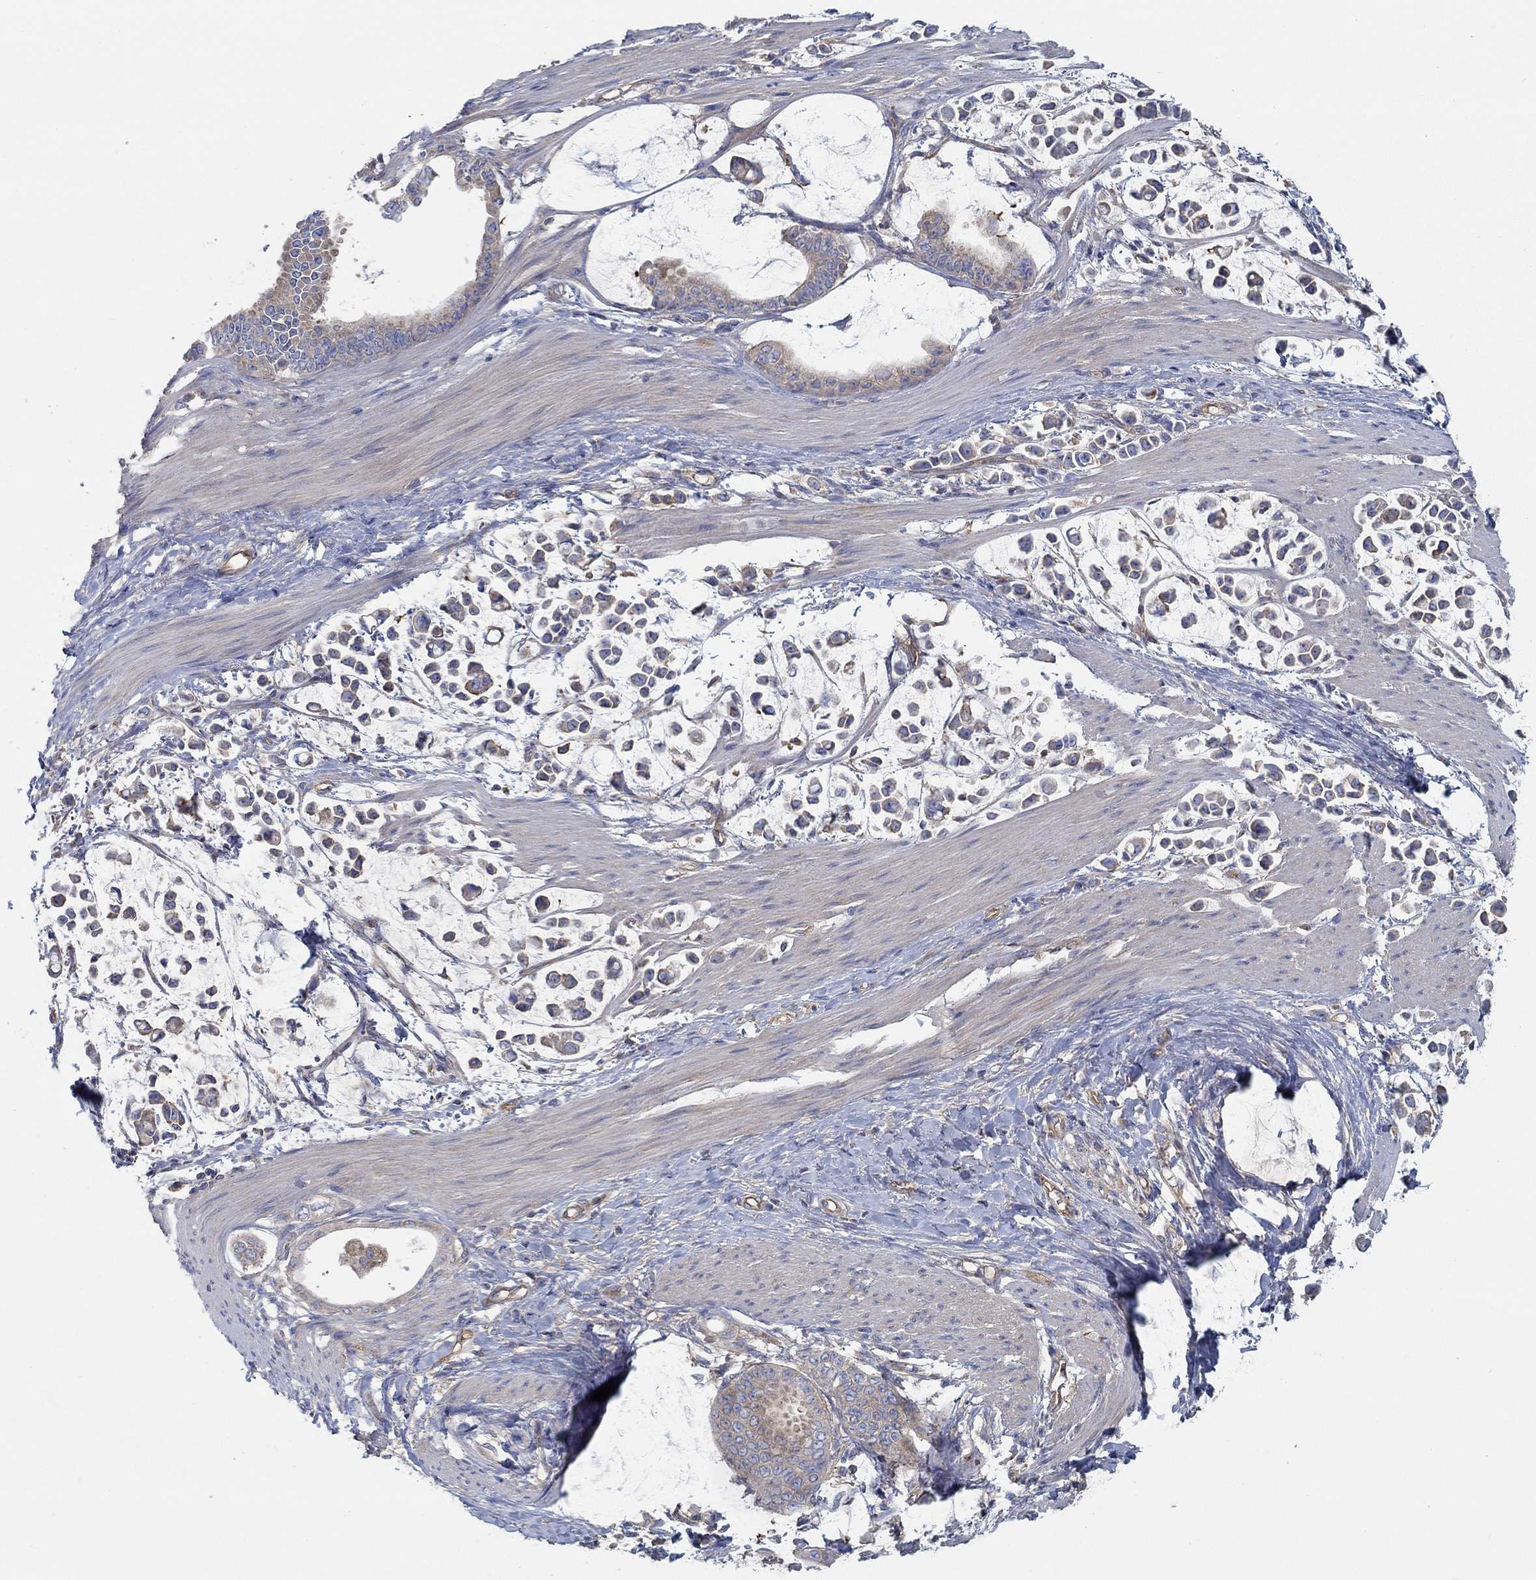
{"staining": {"intensity": "negative", "quantity": "none", "location": "none"}, "tissue": "stomach cancer", "cell_type": "Tumor cells", "image_type": "cancer", "snomed": [{"axis": "morphology", "description": "Adenocarcinoma, NOS"}, {"axis": "topography", "description": "Stomach"}], "caption": "Stomach cancer (adenocarcinoma) stained for a protein using immunohistochemistry demonstrates no staining tumor cells.", "gene": "SPAG9", "patient": {"sex": "male", "age": 82}}